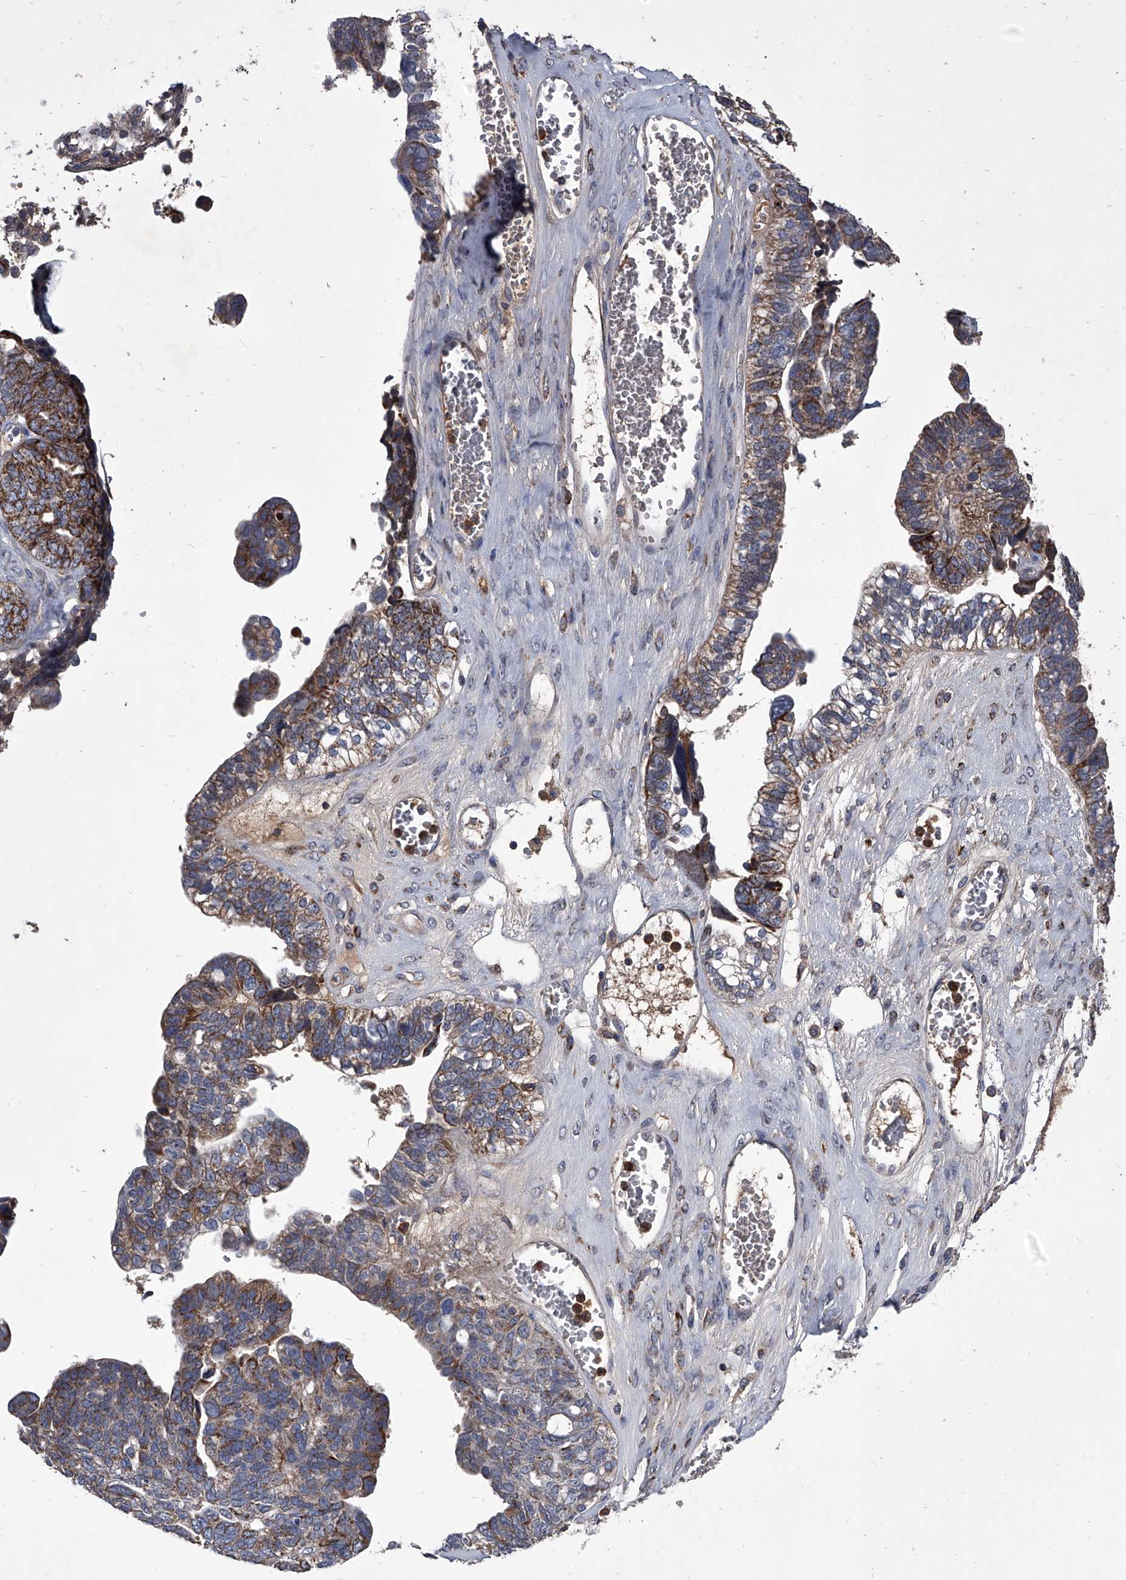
{"staining": {"intensity": "moderate", "quantity": ">75%", "location": "cytoplasmic/membranous"}, "tissue": "ovarian cancer", "cell_type": "Tumor cells", "image_type": "cancer", "snomed": [{"axis": "morphology", "description": "Cystadenocarcinoma, serous, NOS"}, {"axis": "topography", "description": "Ovary"}], "caption": "Immunohistochemistry of human serous cystadenocarcinoma (ovarian) shows medium levels of moderate cytoplasmic/membranous expression in about >75% of tumor cells.", "gene": "NRP1", "patient": {"sex": "female", "age": 79}}